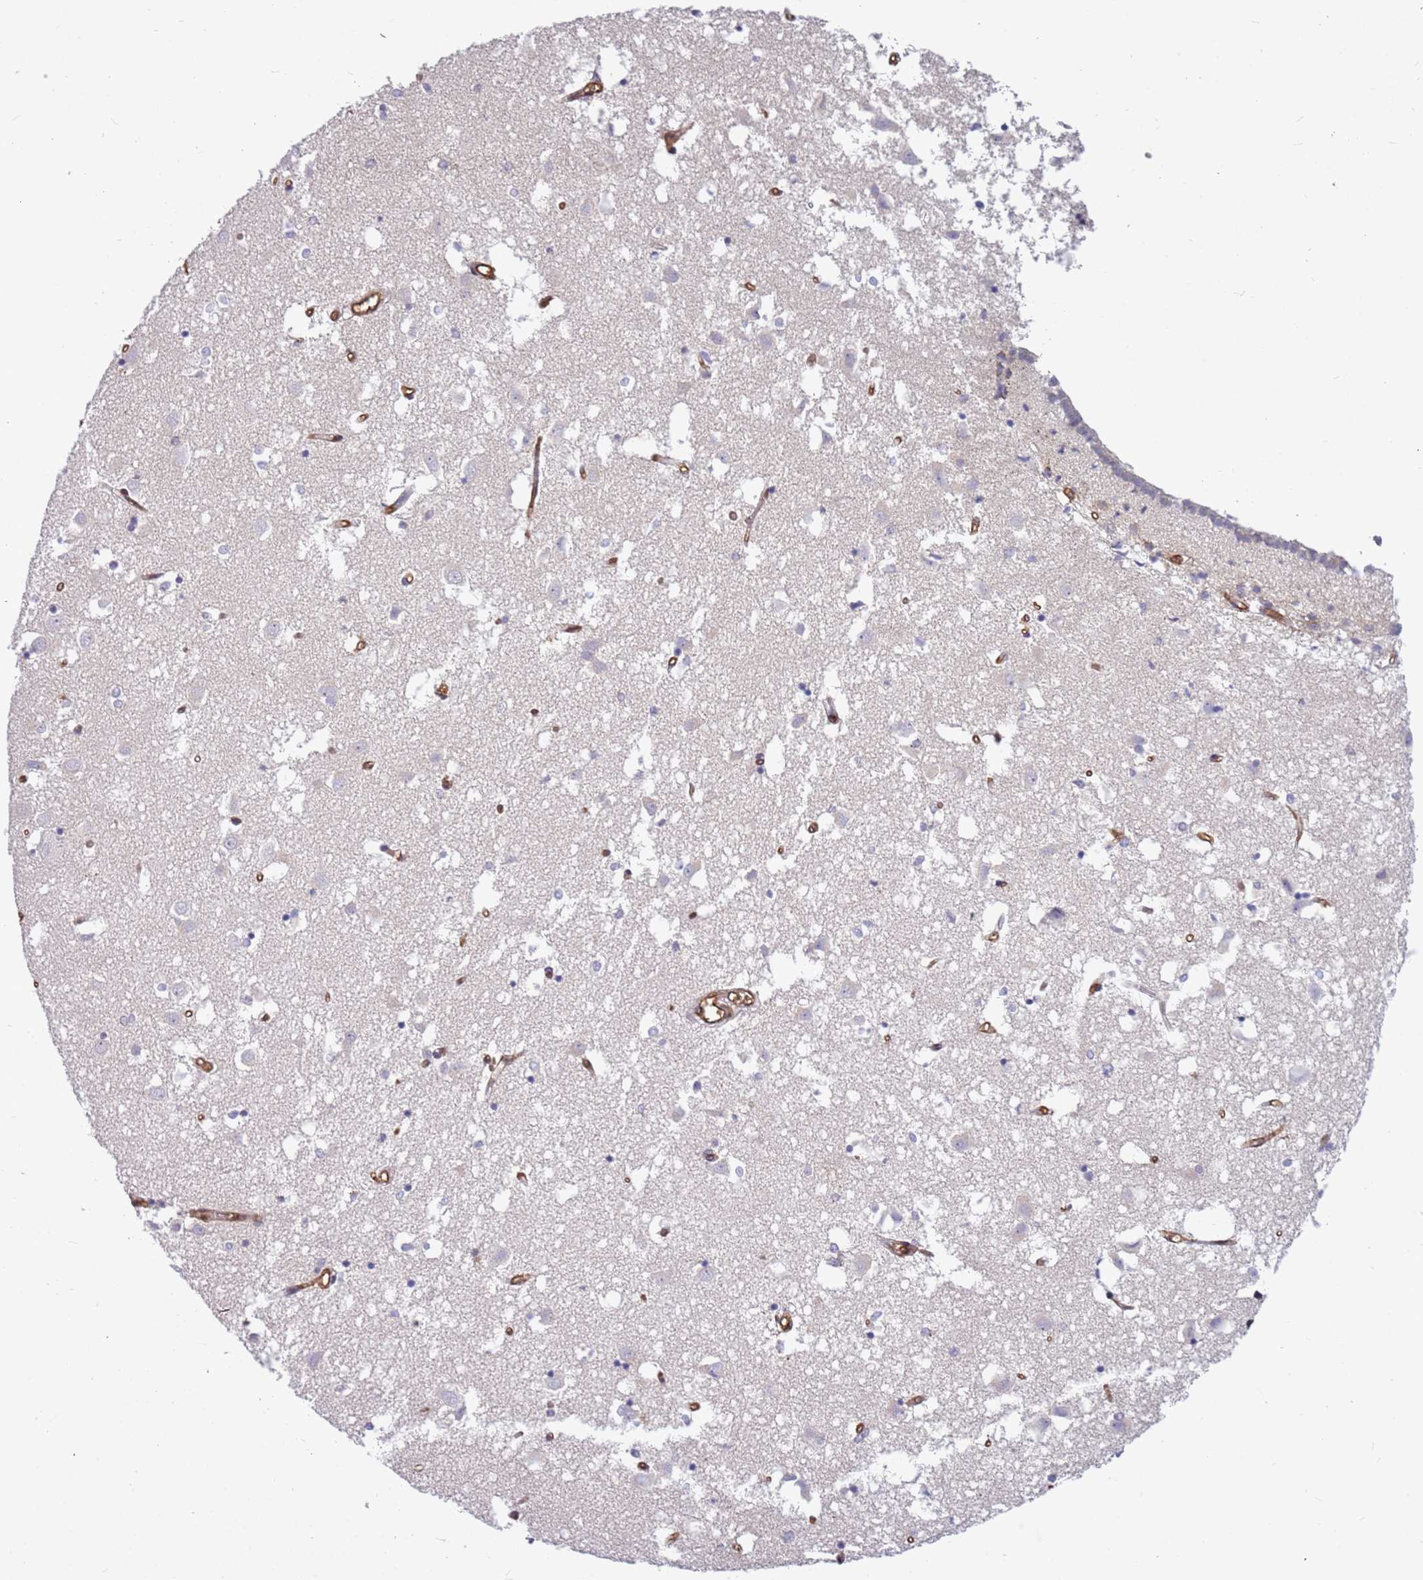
{"staining": {"intensity": "negative", "quantity": "none", "location": "none"}, "tissue": "caudate", "cell_type": "Glial cells", "image_type": "normal", "snomed": [{"axis": "morphology", "description": "Normal tissue, NOS"}, {"axis": "topography", "description": "Lateral ventricle wall"}], "caption": "A high-resolution image shows immunohistochemistry (IHC) staining of normal caudate, which reveals no significant positivity in glial cells.", "gene": "ARHGEF35", "patient": {"sex": "male", "age": 70}}